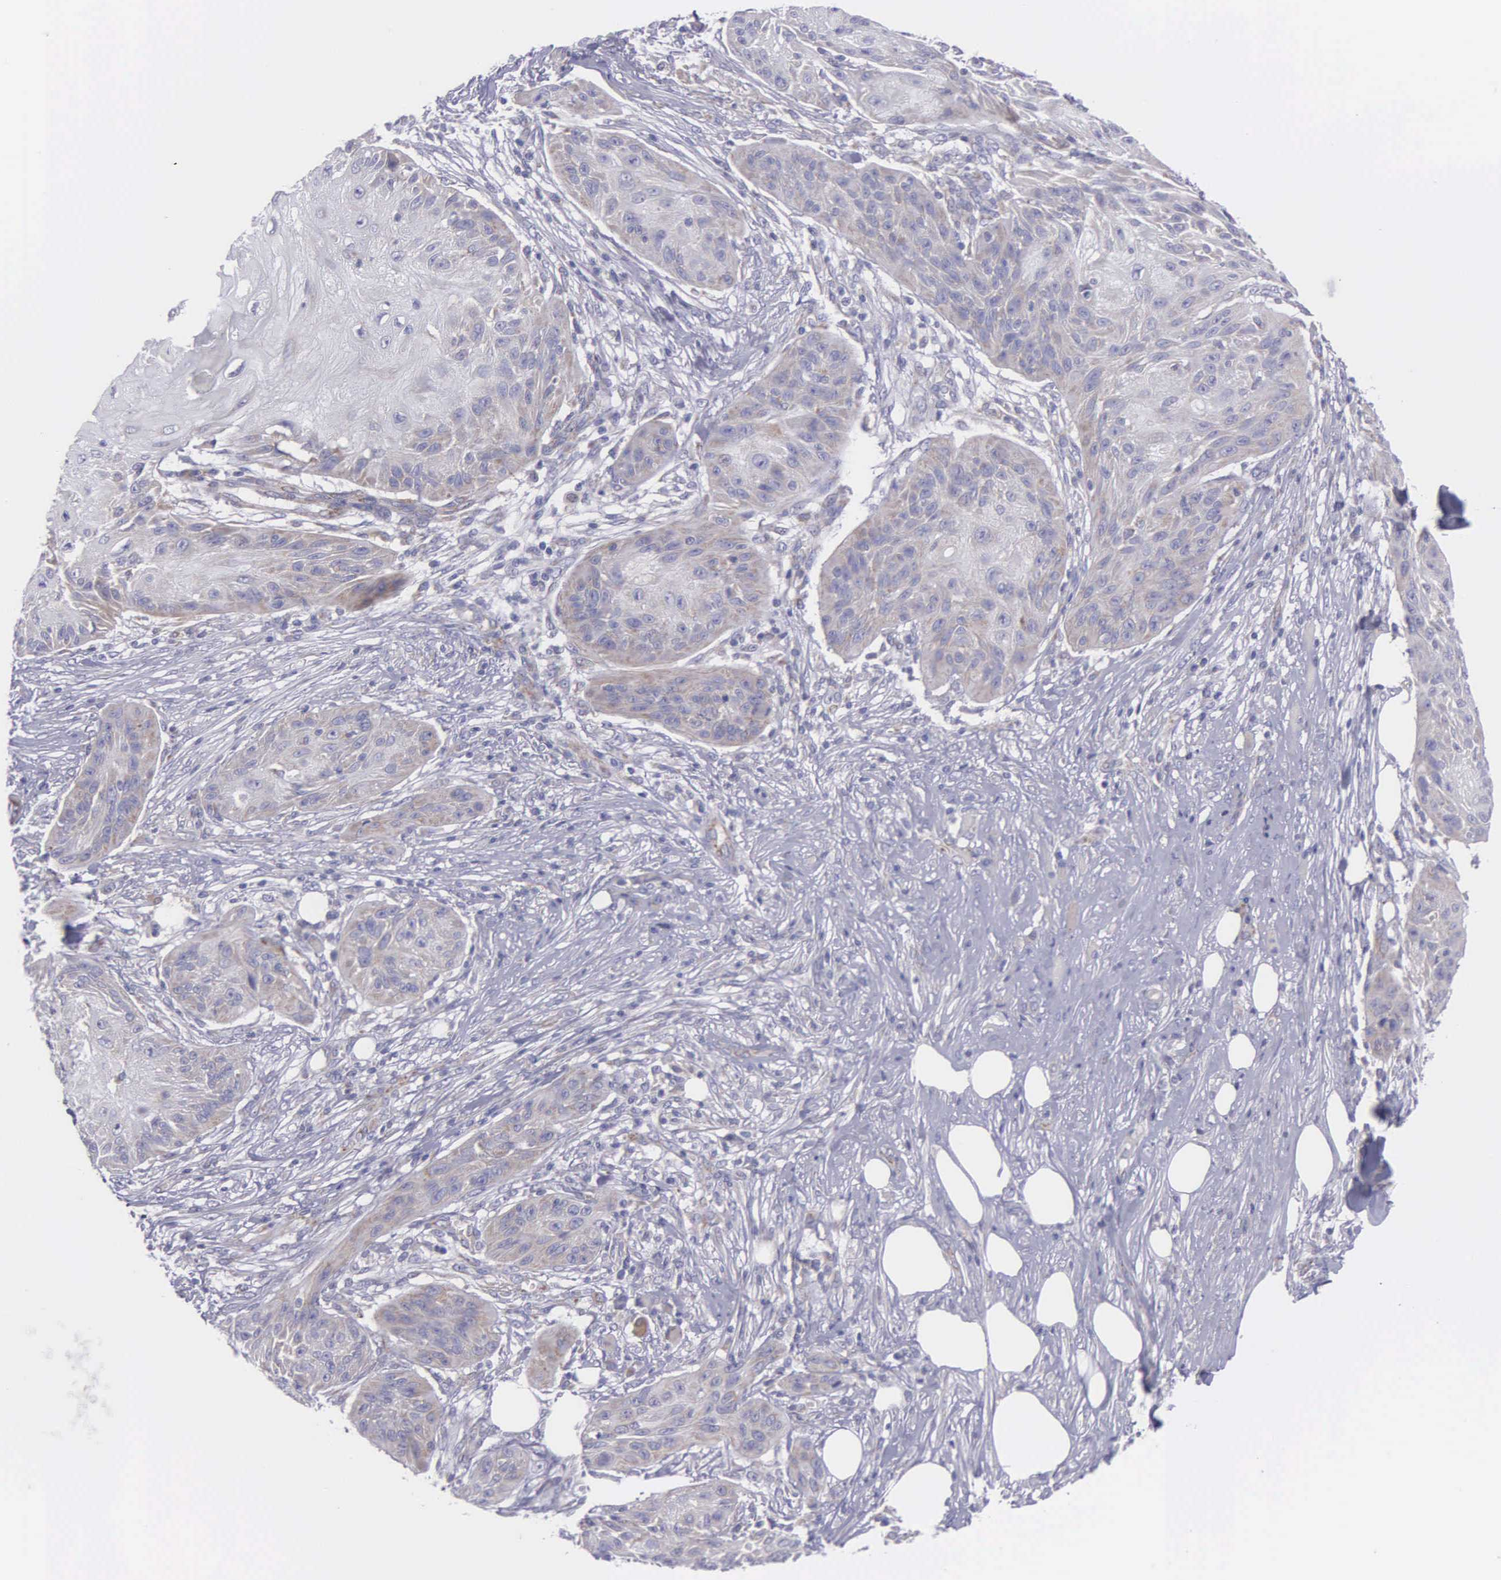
{"staining": {"intensity": "weak", "quantity": "<25%", "location": "cytoplasmic/membranous"}, "tissue": "skin cancer", "cell_type": "Tumor cells", "image_type": "cancer", "snomed": [{"axis": "morphology", "description": "Squamous cell carcinoma, NOS"}, {"axis": "topography", "description": "Skin"}], "caption": "Tumor cells are negative for brown protein staining in skin cancer.", "gene": "SYNJ2BP", "patient": {"sex": "female", "age": 88}}